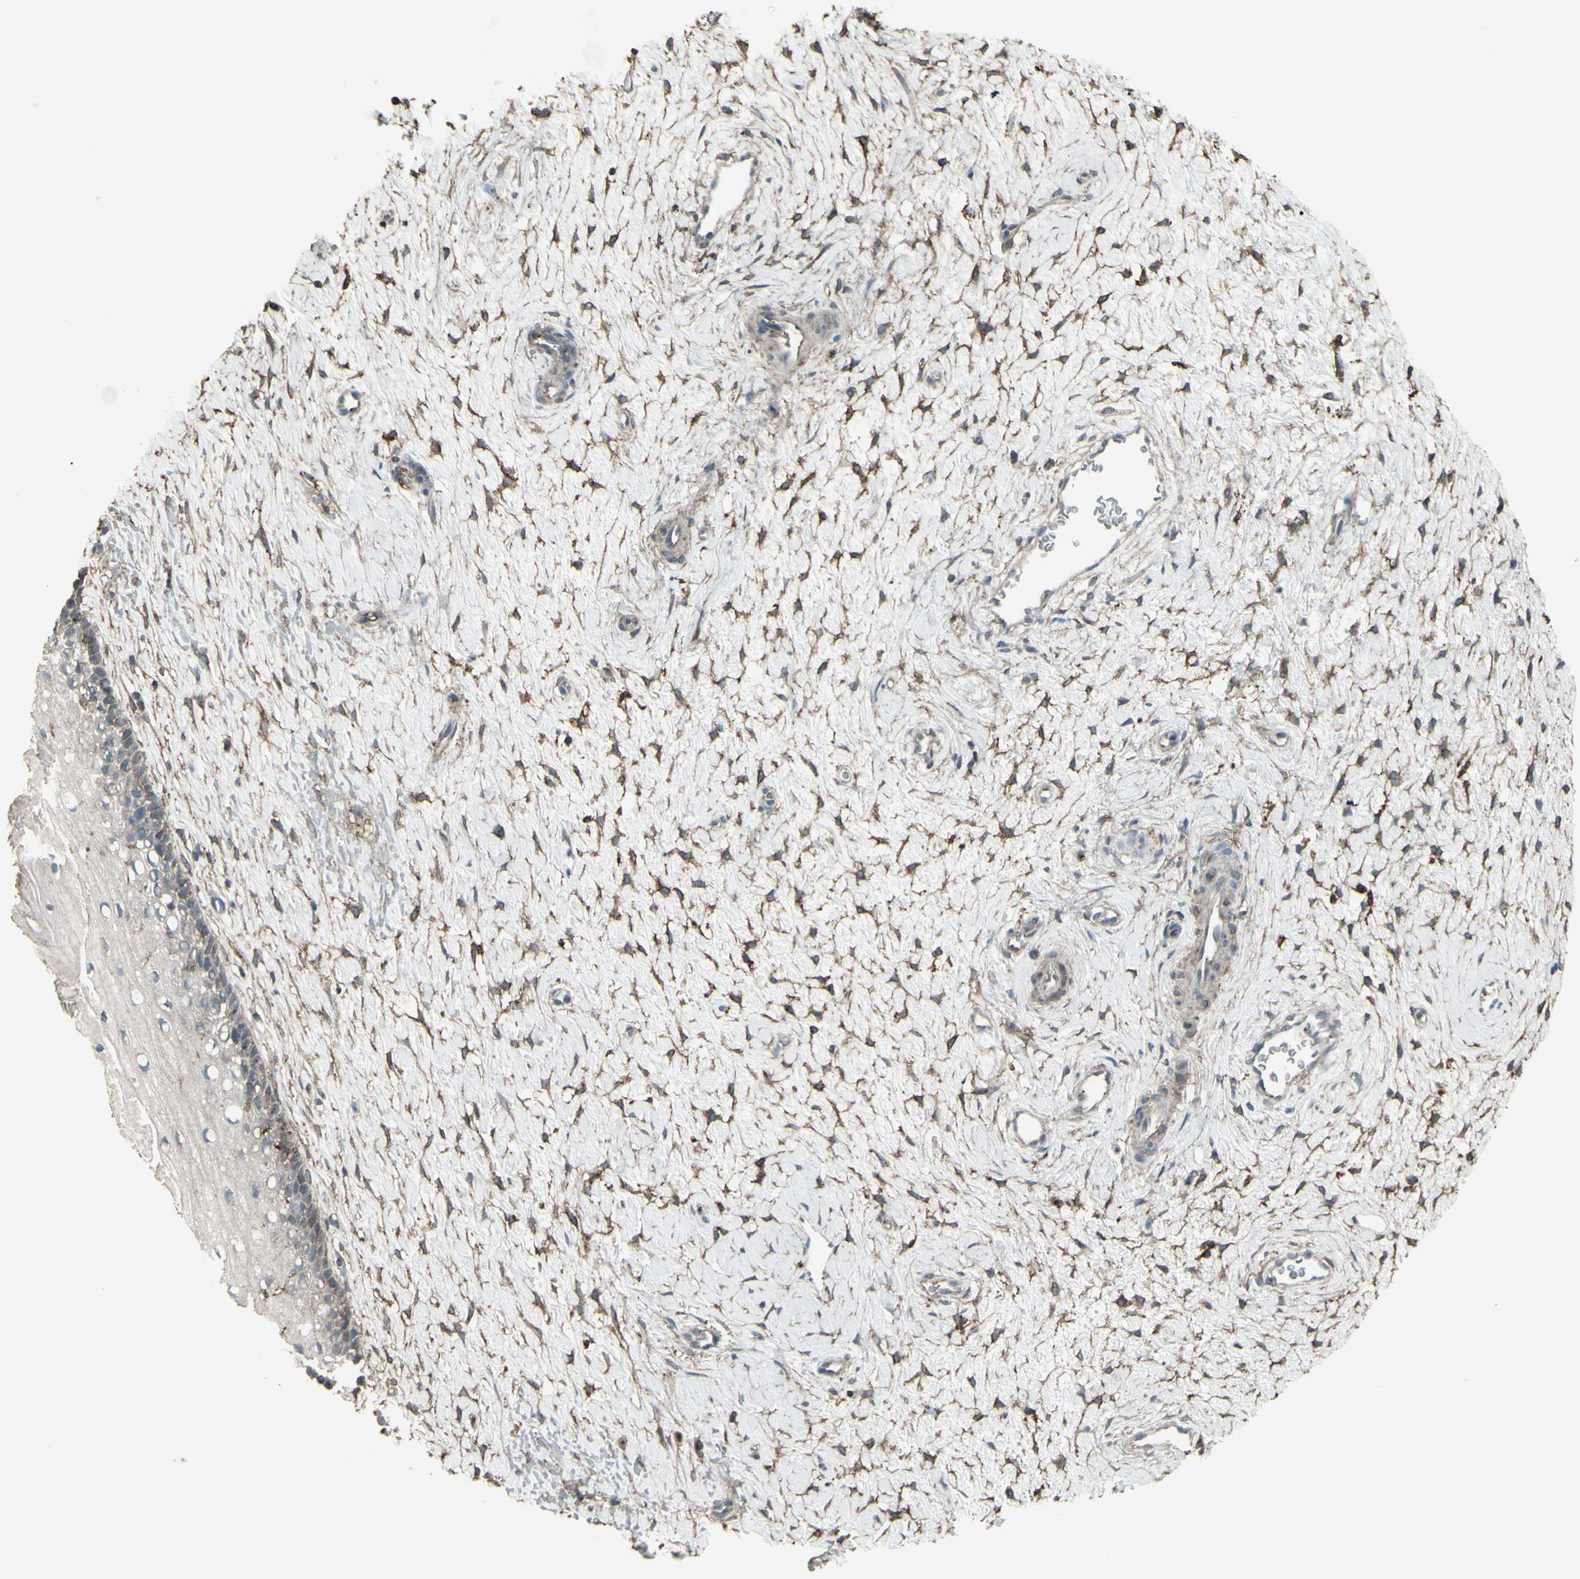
{"staining": {"intensity": "weak", "quantity": "<25%", "location": "none"}, "tissue": "cervix", "cell_type": "Squamous epithelial cells", "image_type": "normal", "snomed": [{"axis": "morphology", "description": "Normal tissue, NOS"}, {"axis": "topography", "description": "Cervix"}], "caption": "Image shows no significant protein expression in squamous epithelial cells of benign cervix. (DAB immunohistochemistry (IHC) visualized using brightfield microscopy, high magnification).", "gene": "SMO", "patient": {"sex": "female", "age": 39}}